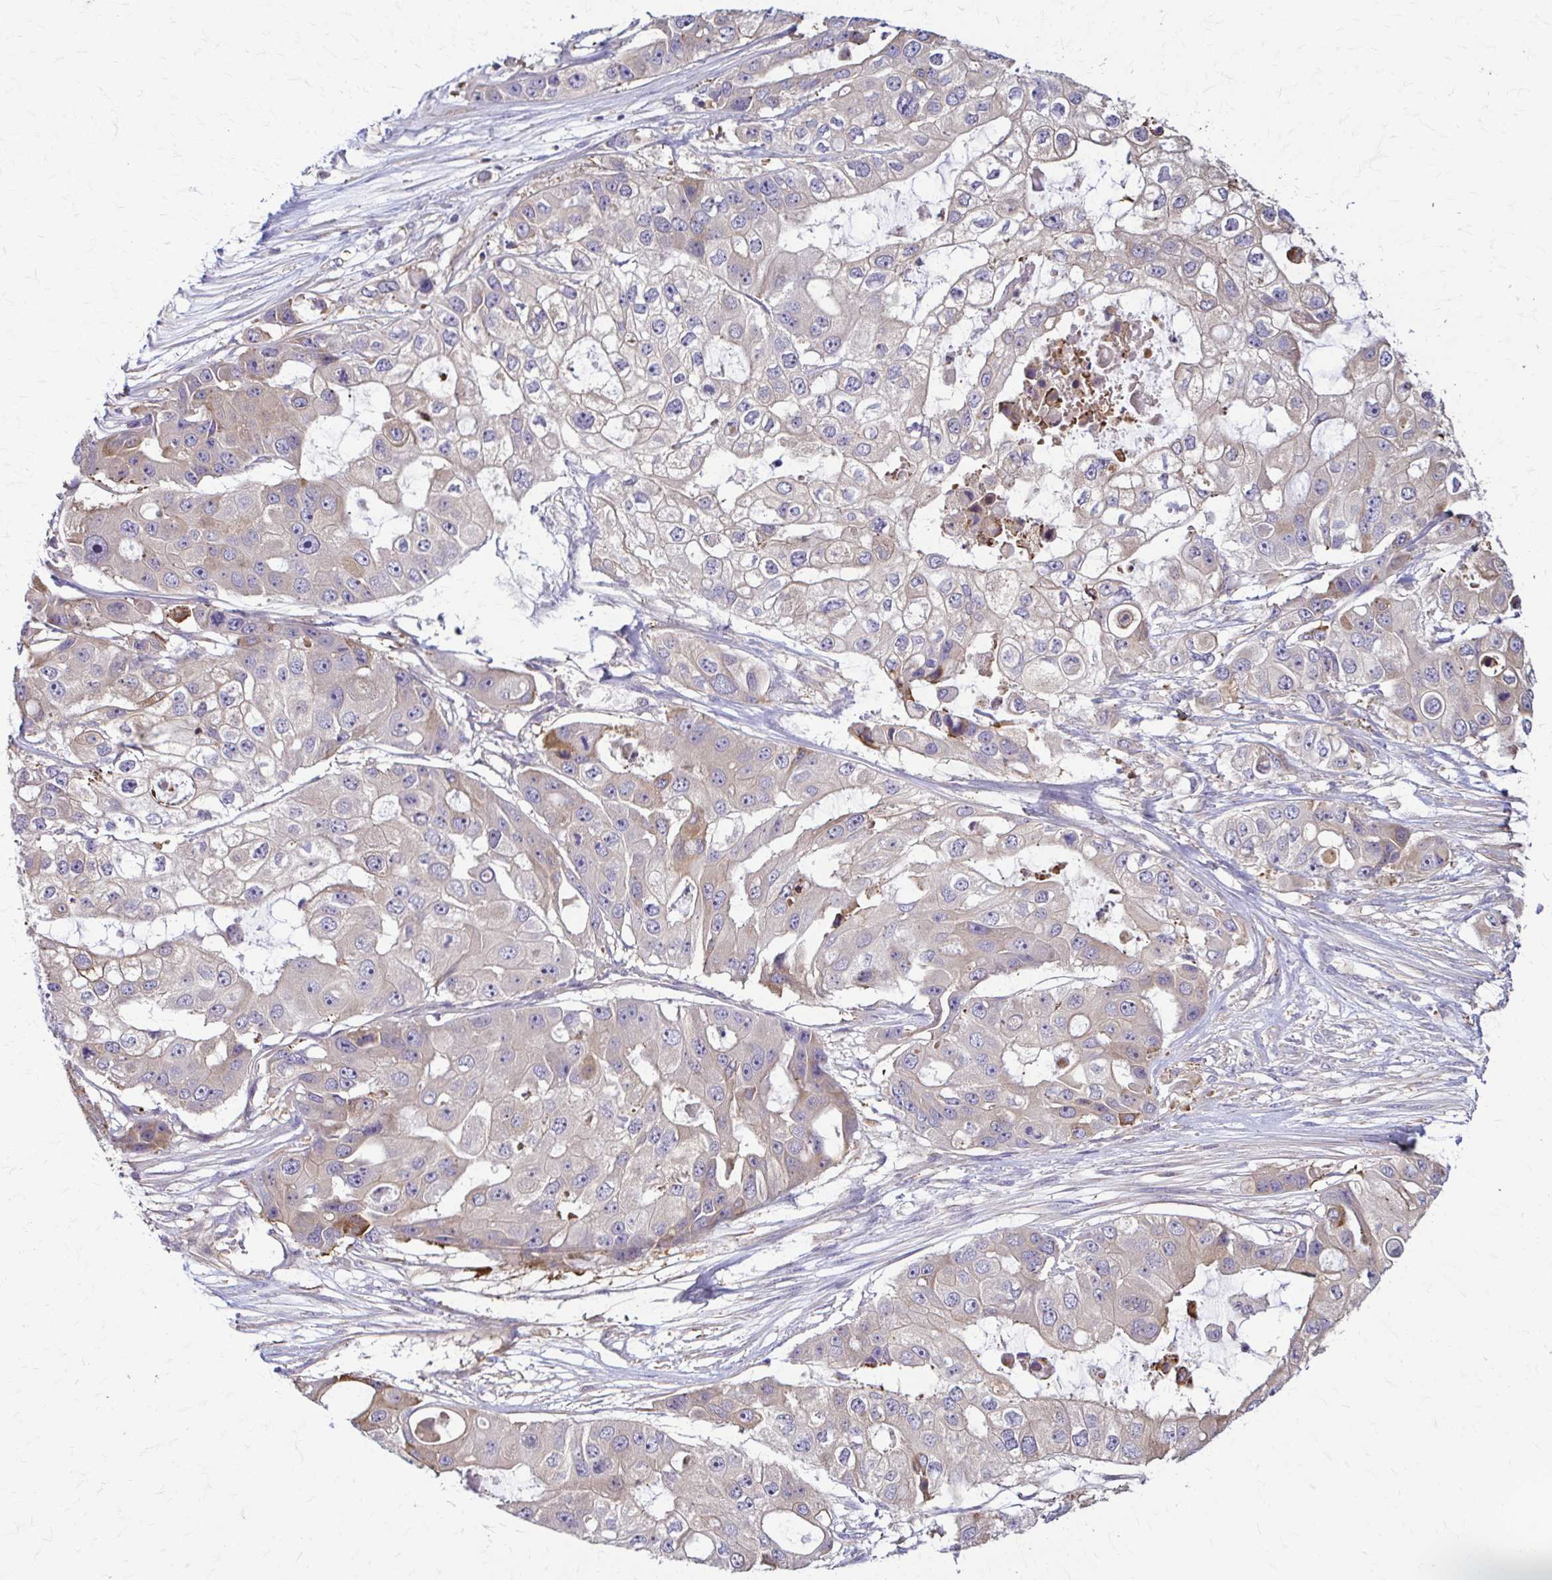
{"staining": {"intensity": "negative", "quantity": "none", "location": "none"}, "tissue": "ovarian cancer", "cell_type": "Tumor cells", "image_type": "cancer", "snomed": [{"axis": "morphology", "description": "Cystadenocarcinoma, serous, NOS"}, {"axis": "topography", "description": "Ovary"}], "caption": "The histopathology image reveals no significant positivity in tumor cells of ovarian cancer (serous cystadenocarcinoma). Brightfield microscopy of immunohistochemistry (IHC) stained with DAB (brown) and hematoxylin (blue), captured at high magnification.", "gene": "DSP", "patient": {"sex": "female", "age": 56}}